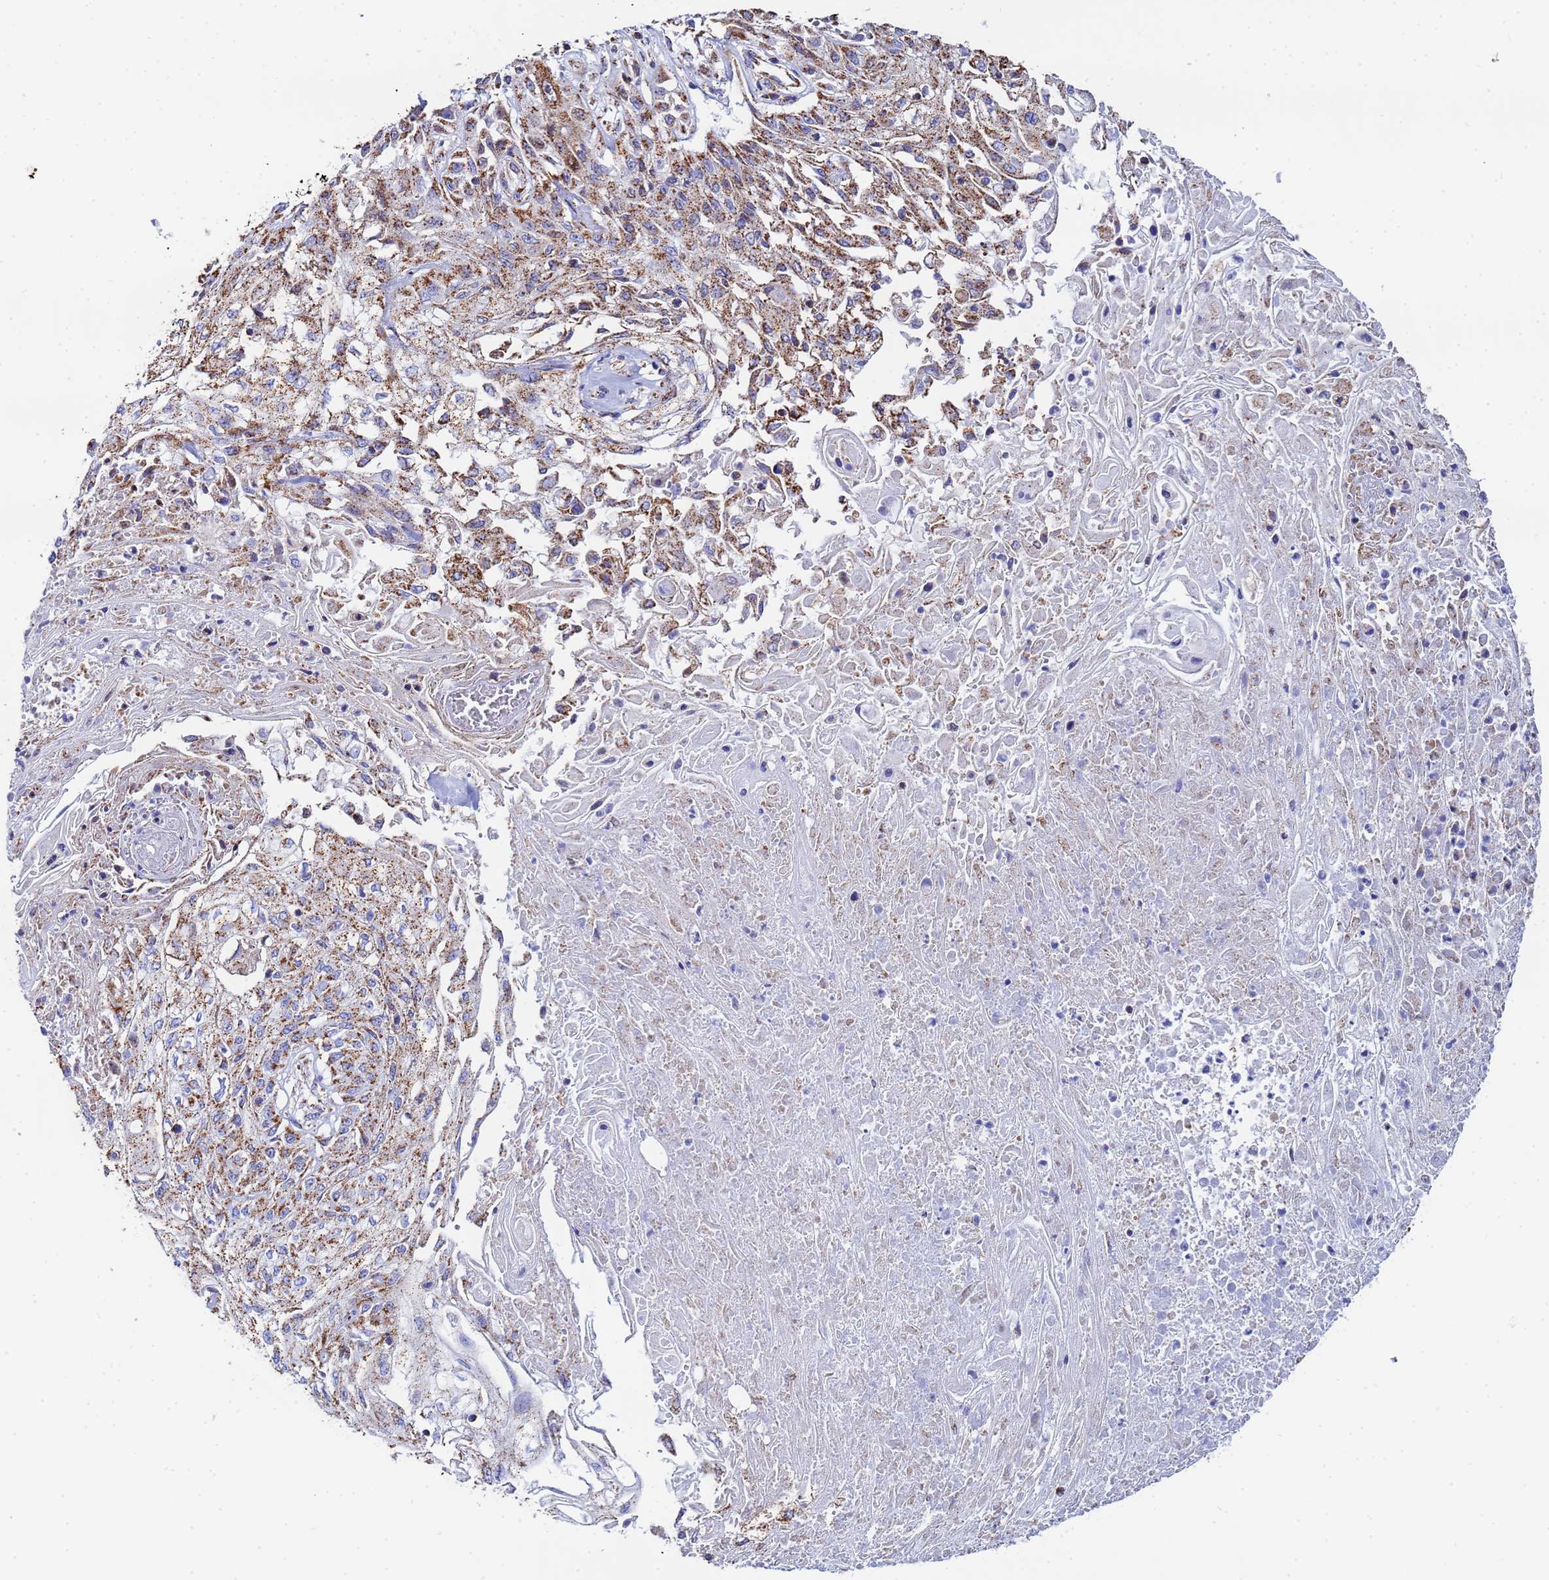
{"staining": {"intensity": "moderate", "quantity": "25%-75%", "location": "cytoplasmic/membranous"}, "tissue": "skin cancer", "cell_type": "Tumor cells", "image_type": "cancer", "snomed": [{"axis": "morphology", "description": "Squamous cell carcinoma, NOS"}, {"axis": "morphology", "description": "Squamous cell carcinoma, metastatic, NOS"}, {"axis": "topography", "description": "Skin"}, {"axis": "topography", "description": "Lymph node"}], "caption": "A high-resolution histopathology image shows immunohistochemistry (IHC) staining of skin cancer (metastatic squamous cell carcinoma), which displays moderate cytoplasmic/membranous expression in approximately 25%-75% of tumor cells.", "gene": "GLUD1", "patient": {"sex": "male", "age": 75}}